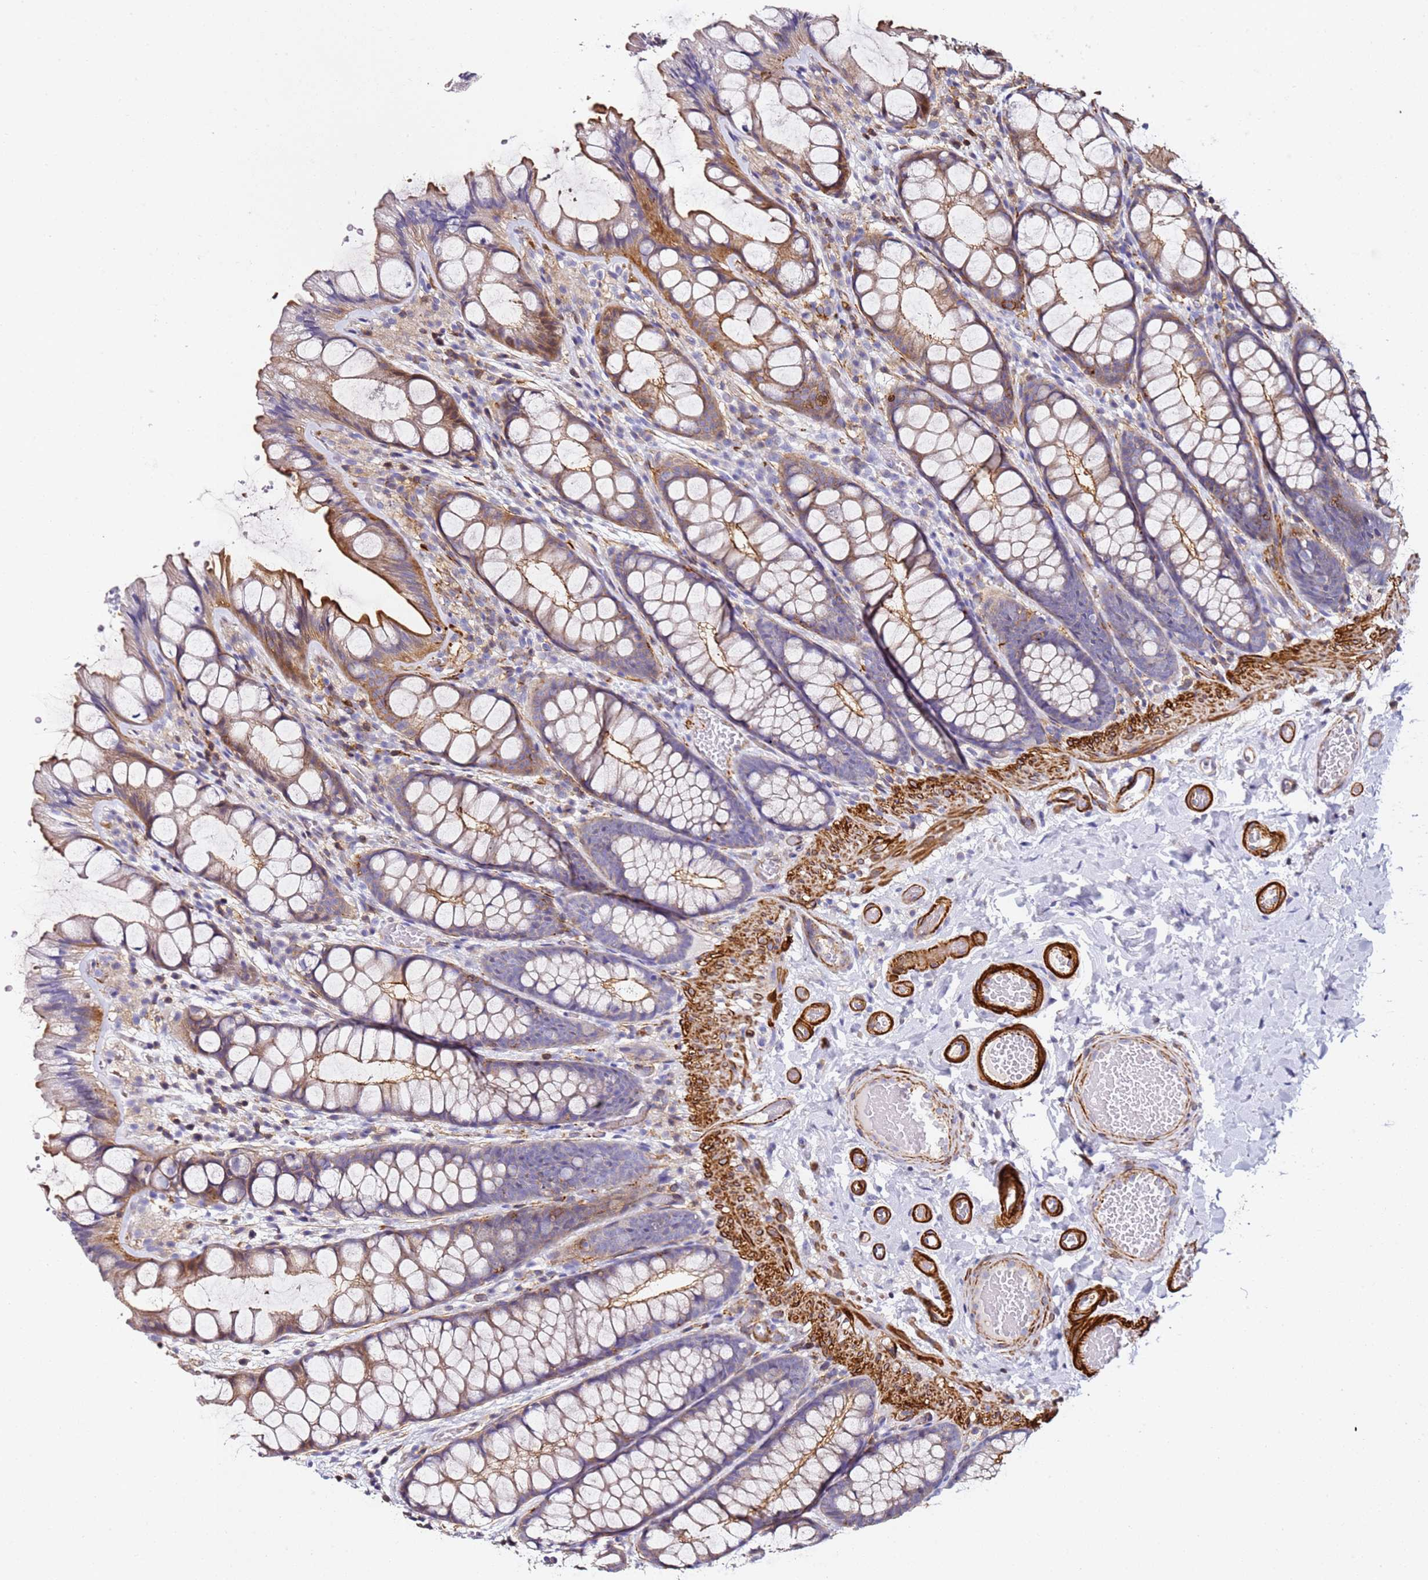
{"staining": {"intensity": "strong", "quantity": ">75%", "location": "cytoplasmic/membranous"}, "tissue": "colon", "cell_type": "Endothelial cells", "image_type": "normal", "snomed": [{"axis": "morphology", "description": "Normal tissue, NOS"}, {"axis": "topography", "description": "Colon"}], "caption": "A high-resolution histopathology image shows immunohistochemistry (IHC) staining of benign colon, which demonstrates strong cytoplasmic/membranous staining in about >75% of endothelial cells.", "gene": "ZNF671", "patient": {"sex": "male", "age": 47}}